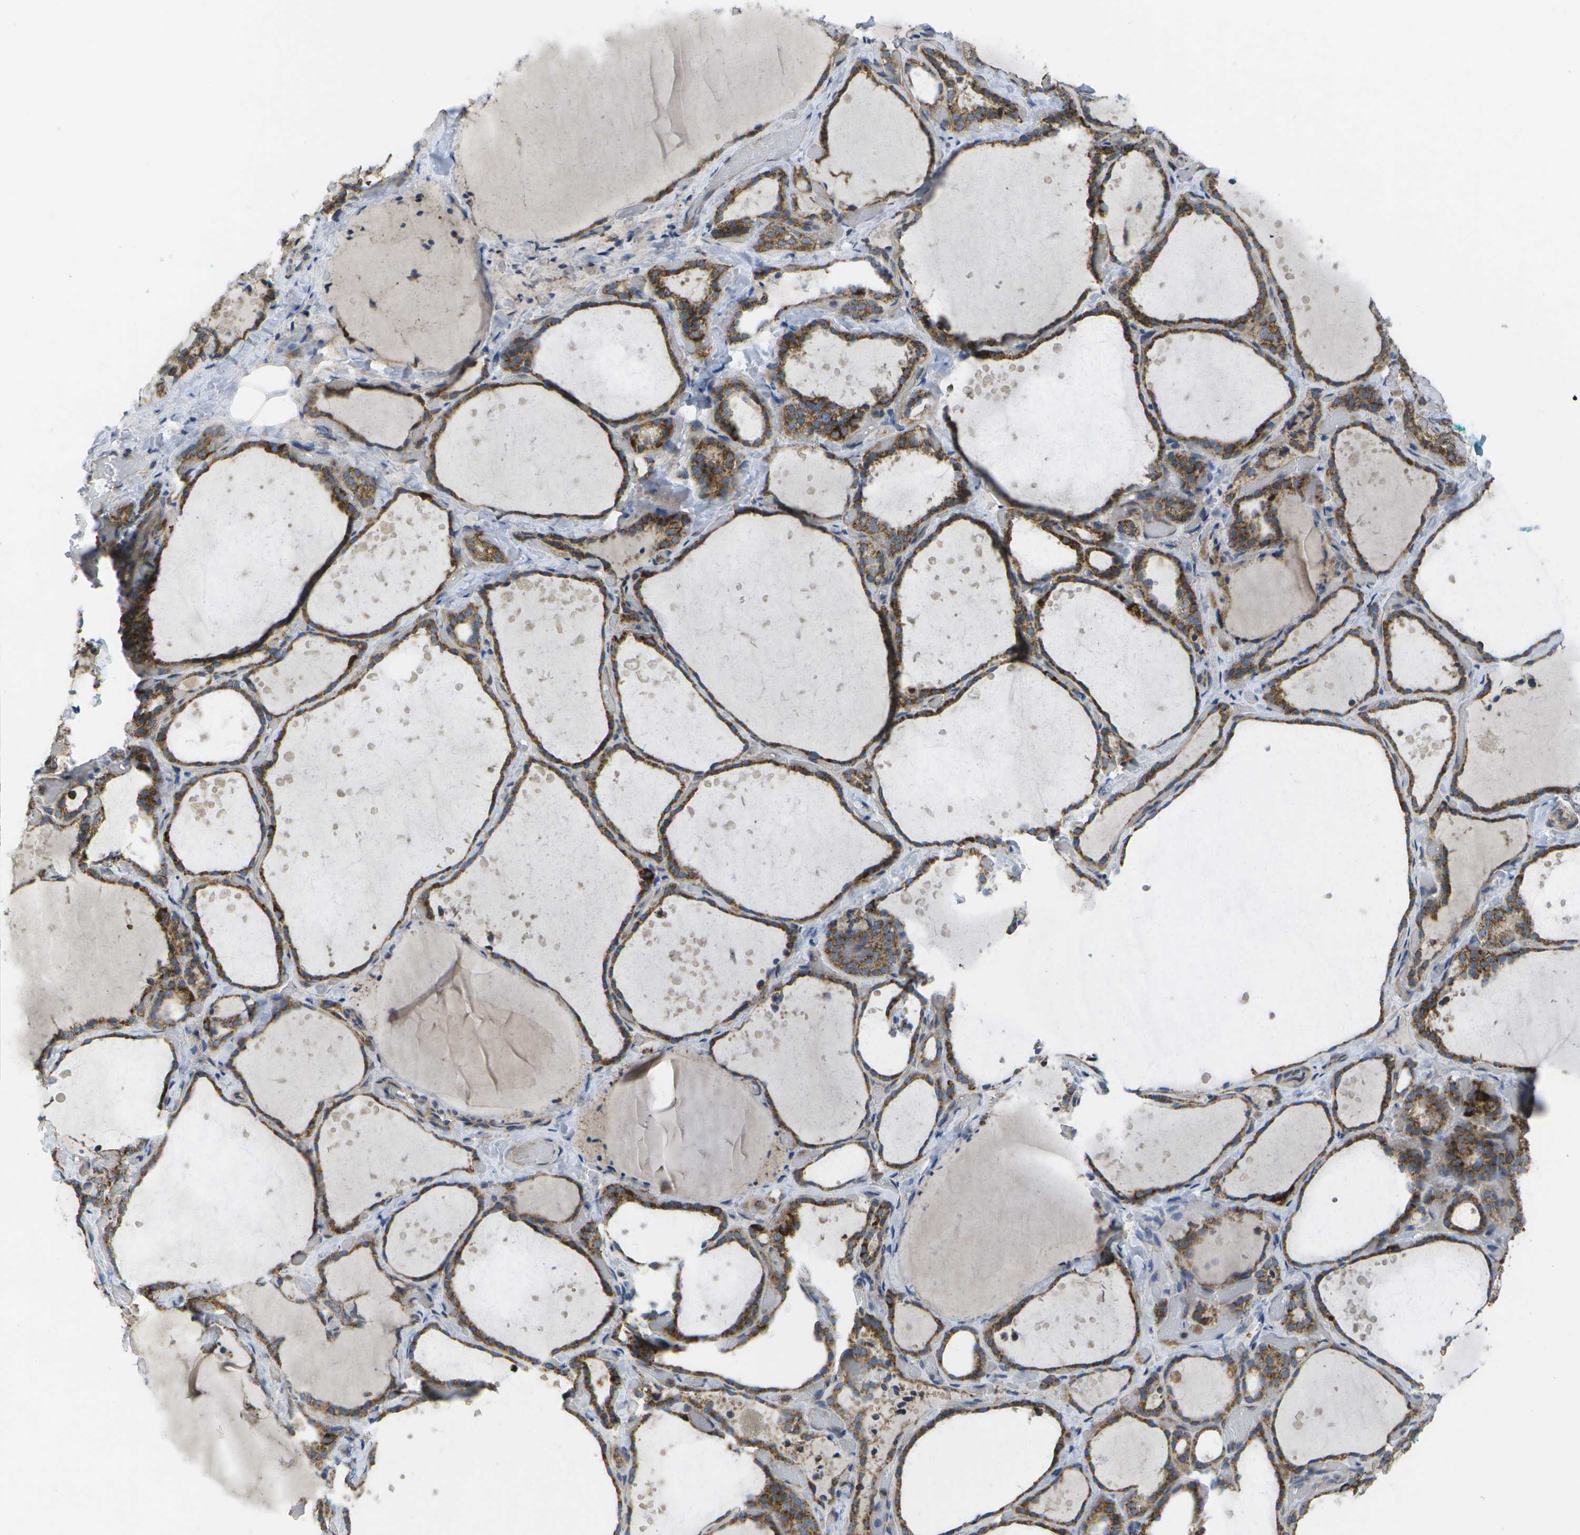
{"staining": {"intensity": "strong", "quantity": ">75%", "location": "cytoplasmic/membranous"}, "tissue": "thyroid gland", "cell_type": "Glandular cells", "image_type": "normal", "snomed": [{"axis": "morphology", "description": "Normal tissue, NOS"}, {"axis": "topography", "description": "Thyroid gland"}], "caption": "DAB (3,3'-diaminobenzidine) immunohistochemical staining of benign human thyroid gland exhibits strong cytoplasmic/membranous protein expression in approximately >75% of glandular cells. (DAB IHC with brightfield microscopy, high magnification).", "gene": "DPM3", "patient": {"sex": "female", "age": 44}}